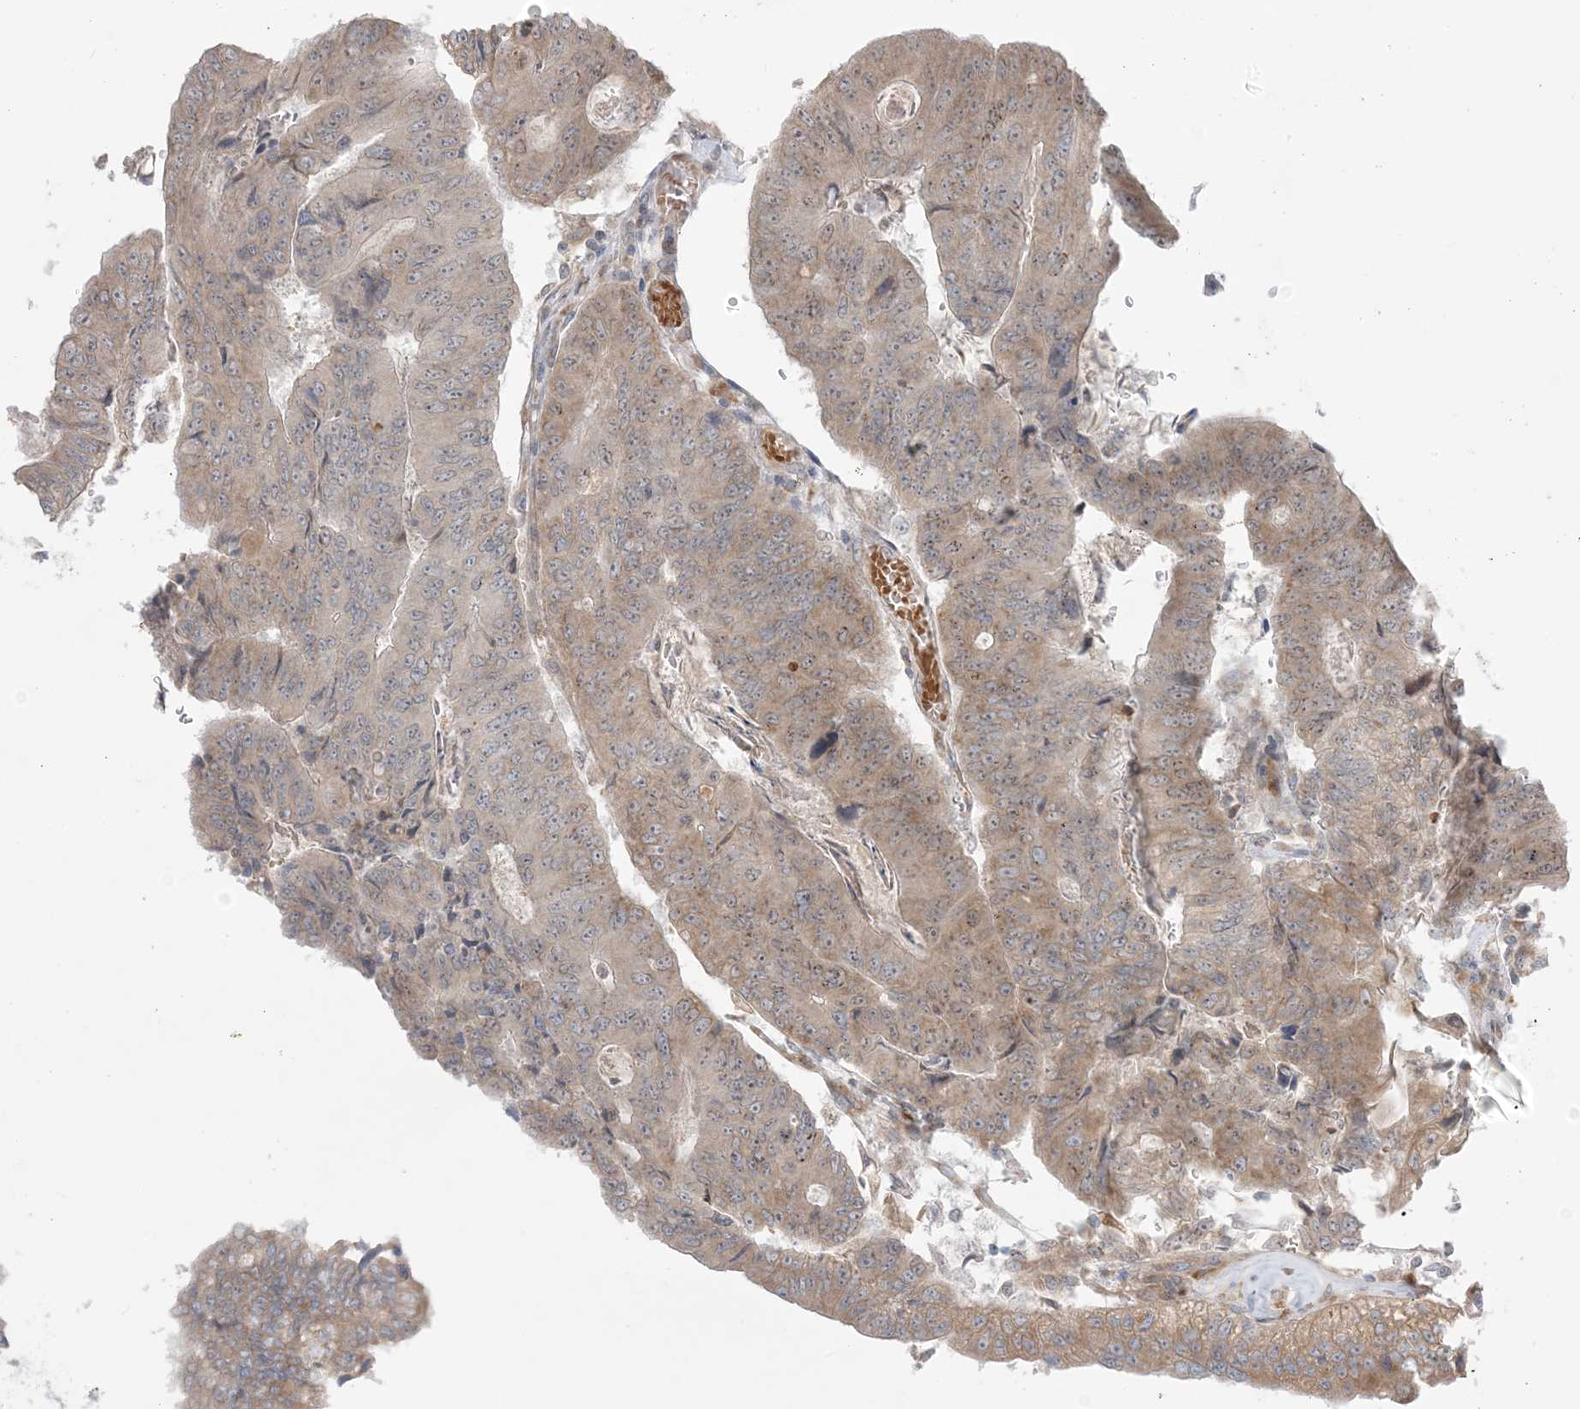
{"staining": {"intensity": "moderate", "quantity": "<25%", "location": "cytoplasmic/membranous"}, "tissue": "colorectal cancer", "cell_type": "Tumor cells", "image_type": "cancer", "snomed": [{"axis": "morphology", "description": "Adenocarcinoma, NOS"}, {"axis": "topography", "description": "Colon"}], "caption": "IHC image of human colorectal cancer (adenocarcinoma) stained for a protein (brown), which shows low levels of moderate cytoplasmic/membranous positivity in approximately <25% of tumor cells.", "gene": "MMGT1", "patient": {"sex": "female", "age": 67}}